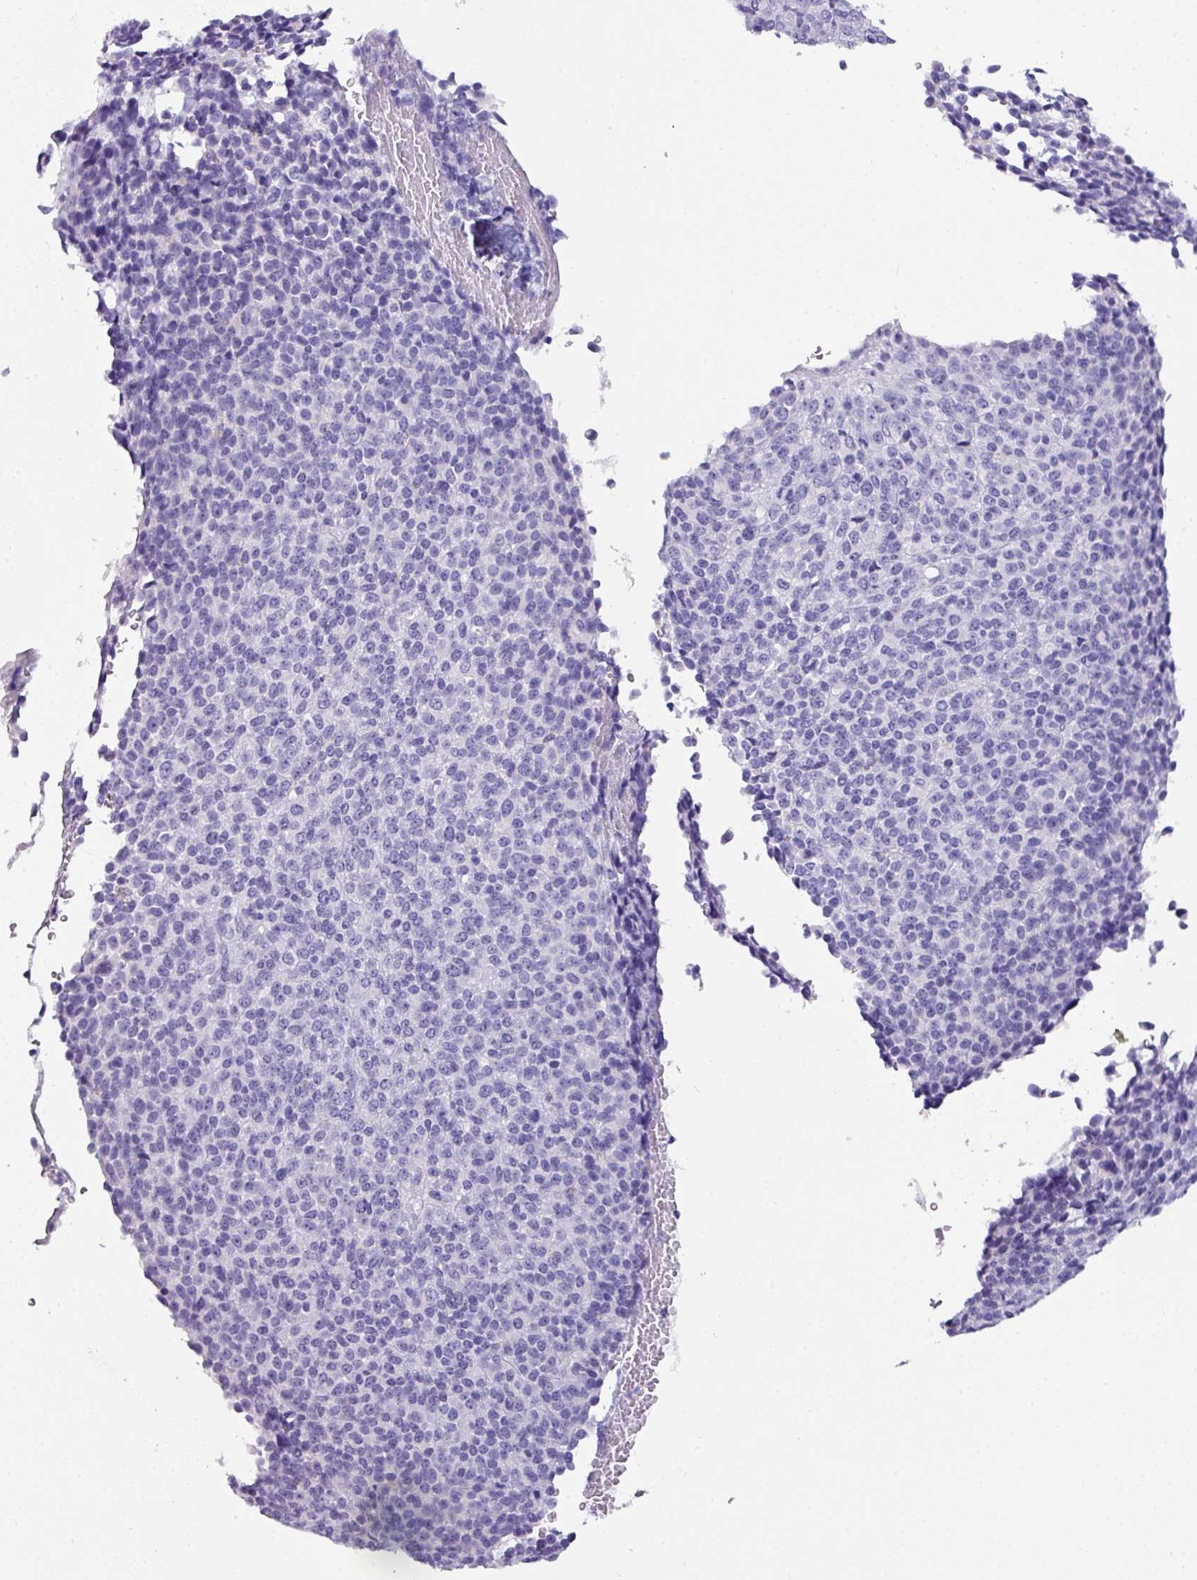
{"staining": {"intensity": "negative", "quantity": "none", "location": "none"}, "tissue": "melanoma", "cell_type": "Tumor cells", "image_type": "cancer", "snomed": [{"axis": "morphology", "description": "Malignant melanoma, Metastatic site"}, {"axis": "topography", "description": "Brain"}], "caption": "Immunohistochemistry of melanoma displays no positivity in tumor cells.", "gene": "NAPSA", "patient": {"sex": "female", "age": 56}}